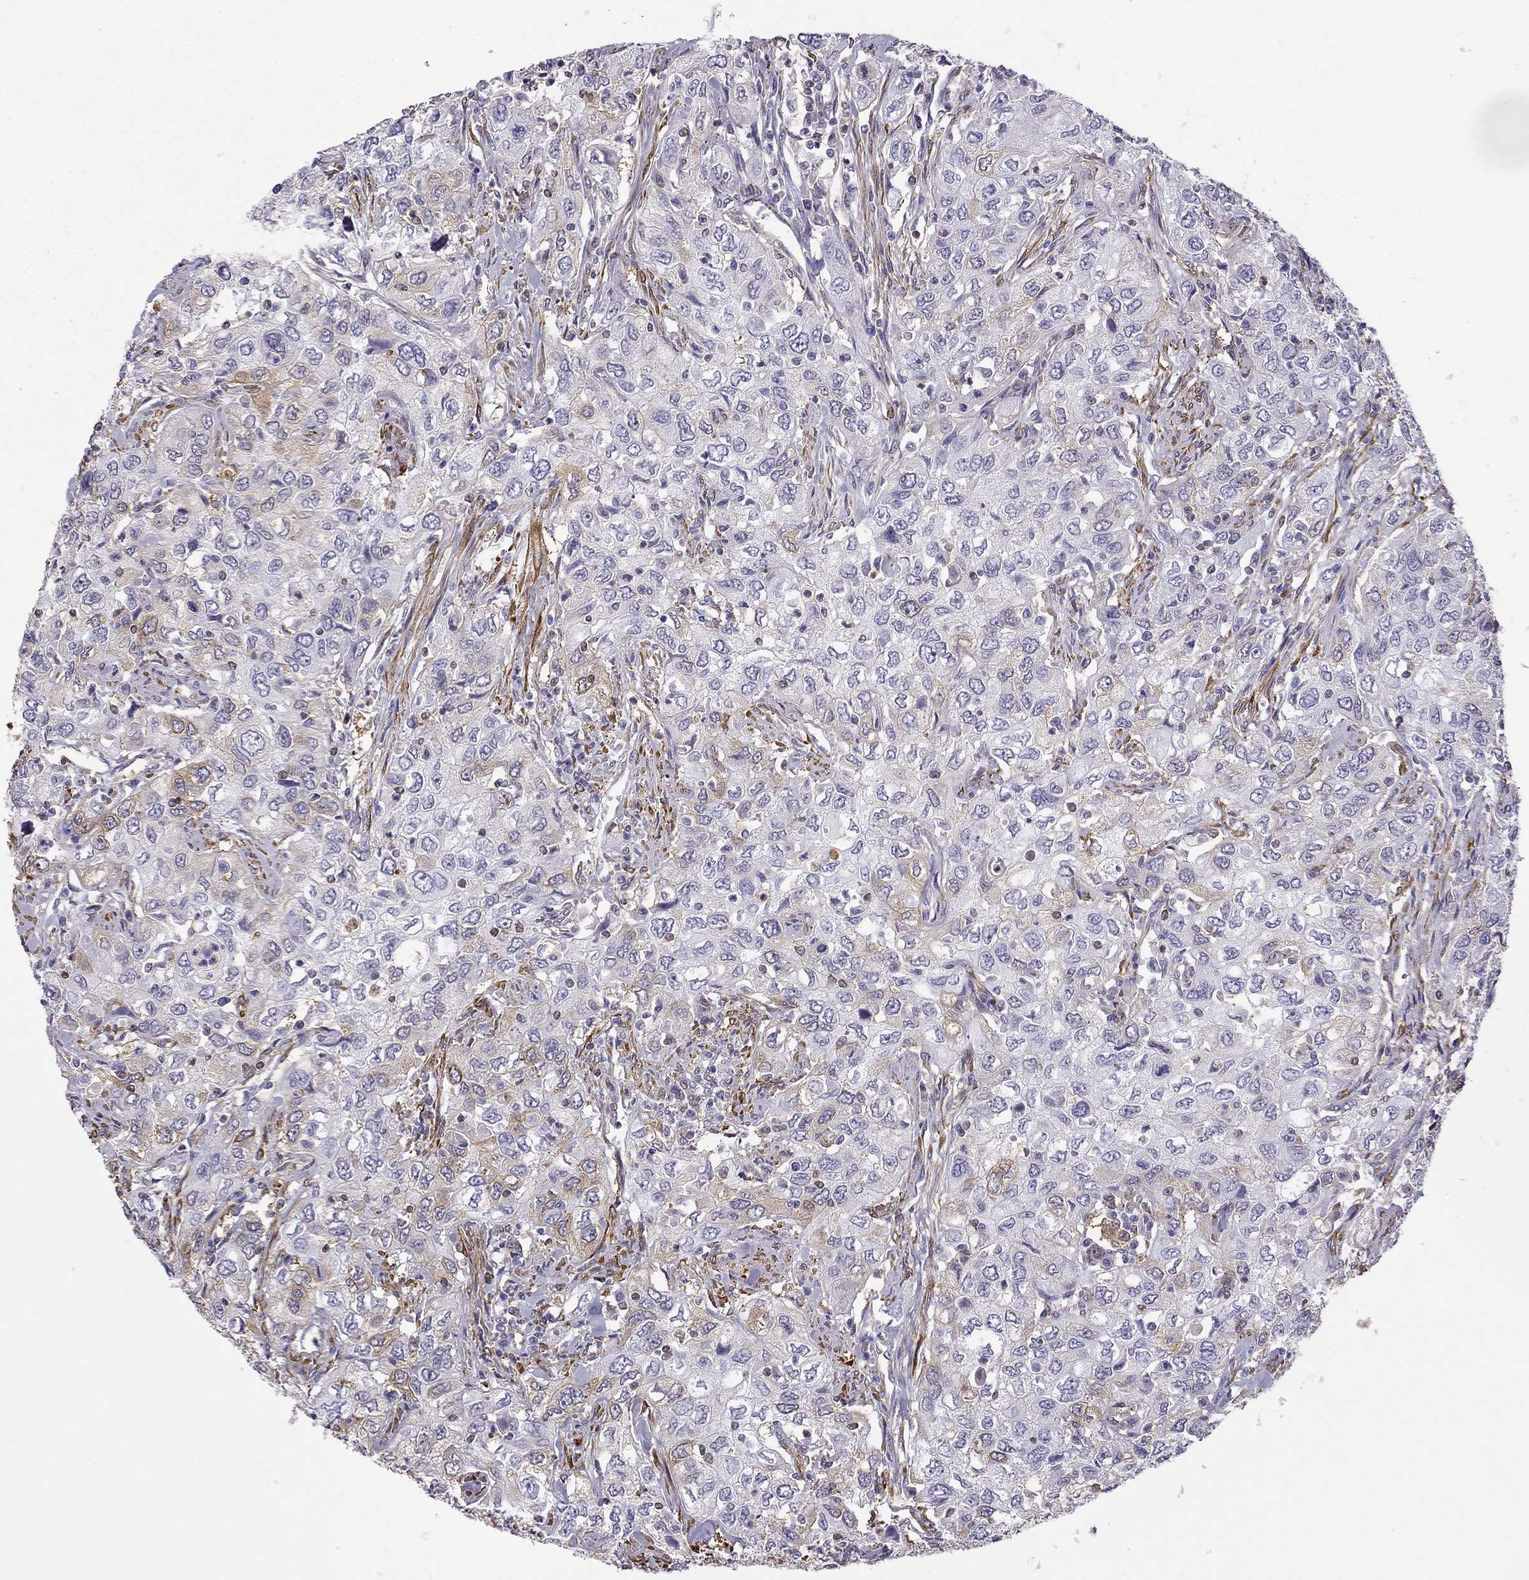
{"staining": {"intensity": "negative", "quantity": "none", "location": "none"}, "tissue": "urothelial cancer", "cell_type": "Tumor cells", "image_type": "cancer", "snomed": [{"axis": "morphology", "description": "Urothelial carcinoma, High grade"}, {"axis": "topography", "description": "Urinary bladder"}], "caption": "Immunohistochemistry histopathology image of human urothelial carcinoma (high-grade) stained for a protein (brown), which demonstrates no staining in tumor cells. (DAB (3,3'-diaminobenzidine) IHC with hematoxylin counter stain).", "gene": "MAP4", "patient": {"sex": "male", "age": 76}}